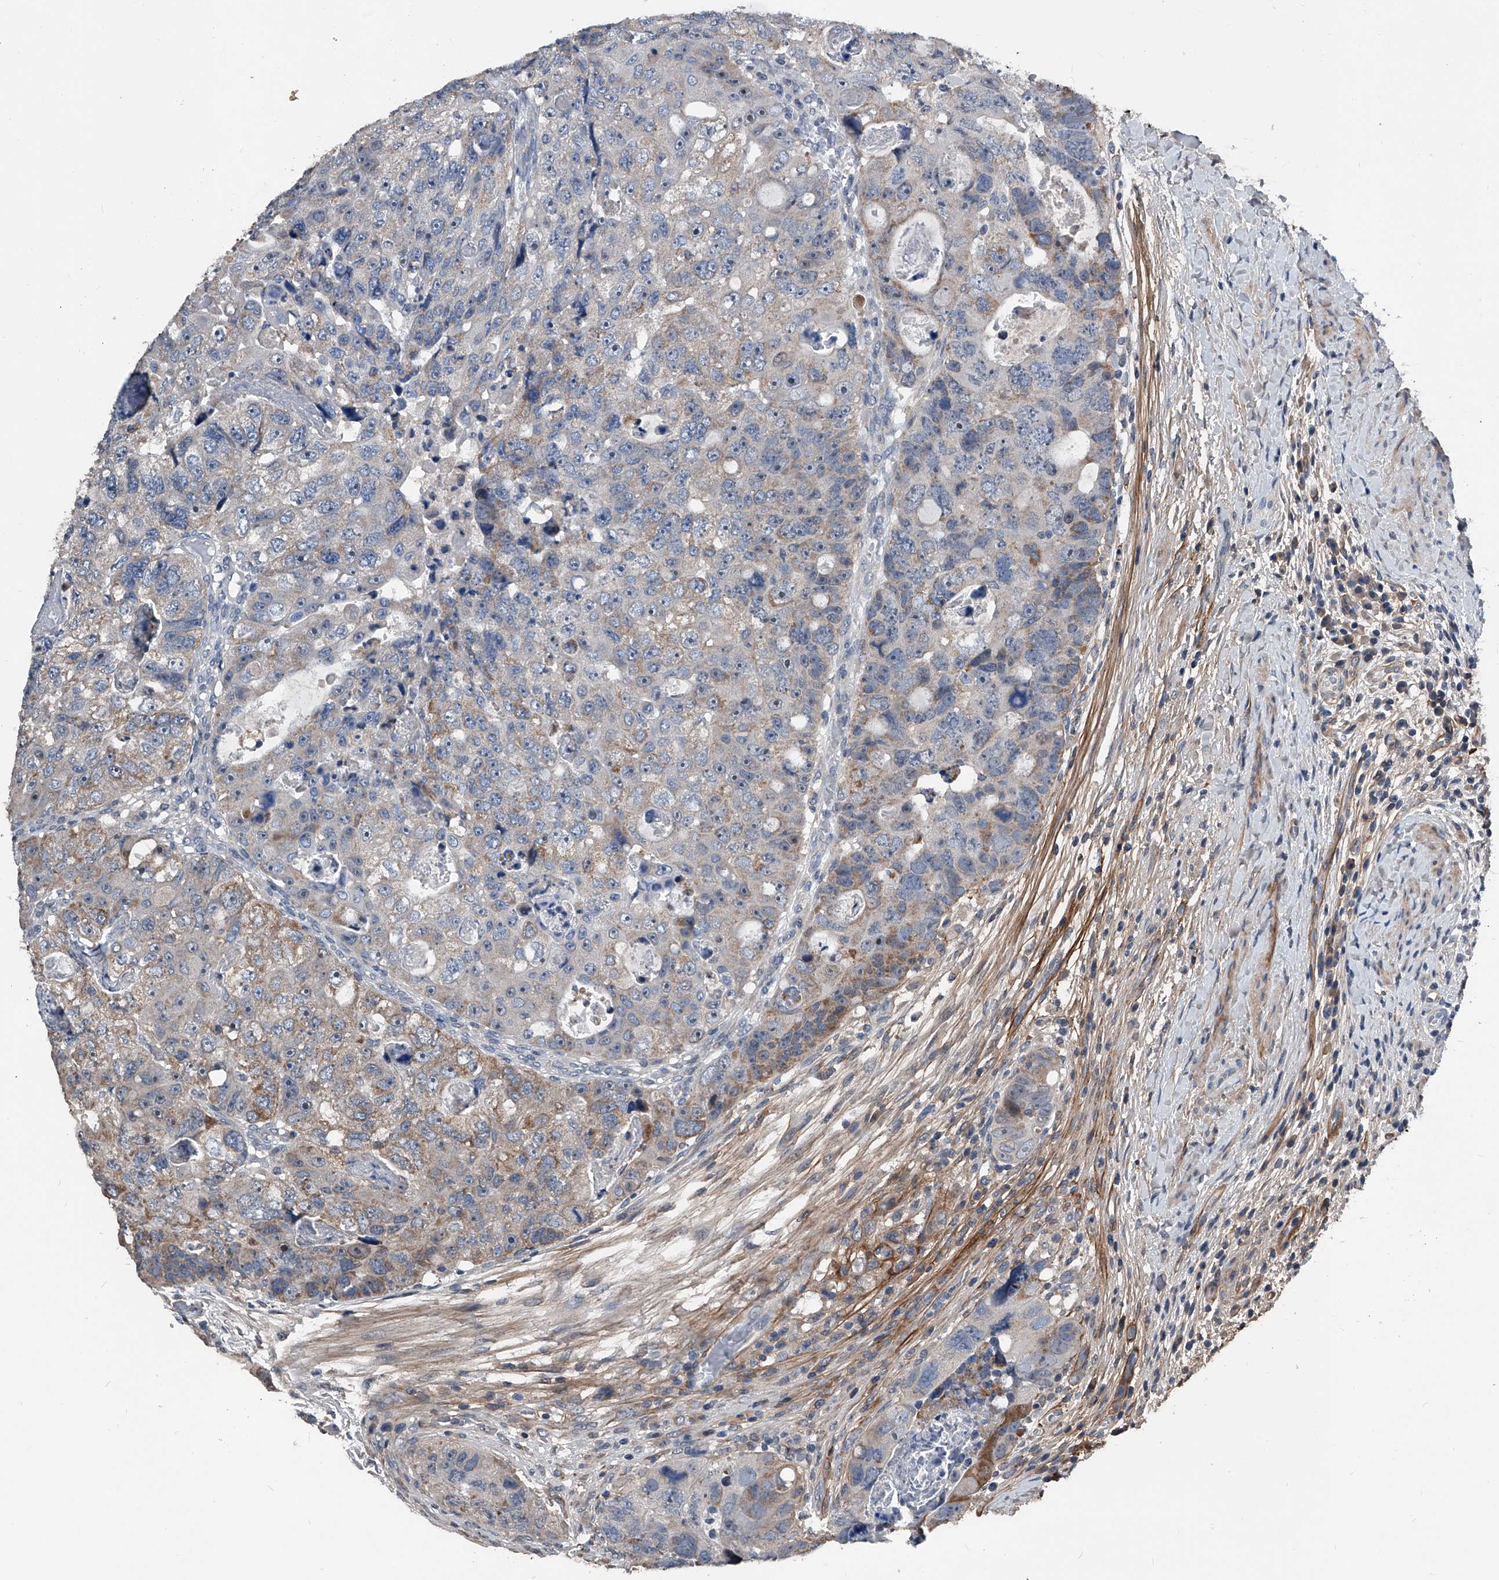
{"staining": {"intensity": "moderate", "quantity": "25%-75%", "location": "cytoplasmic/membranous"}, "tissue": "colorectal cancer", "cell_type": "Tumor cells", "image_type": "cancer", "snomed": [{"axis": "morphology", "description": "Adenocarcinoma, NOS"}, {"axis": "topography", "description": "Rectum"}], "caption": "IHC (DAB (3,3'-diaminobenzidine)) staining of adenocarcinoma (colorectal) reveals moderate cytoplasmic/membranous protein staining in about 25%-75% of tumor cells.", "gene": "PHACTR1", "patient": {"sex": "male", "age": 59}}